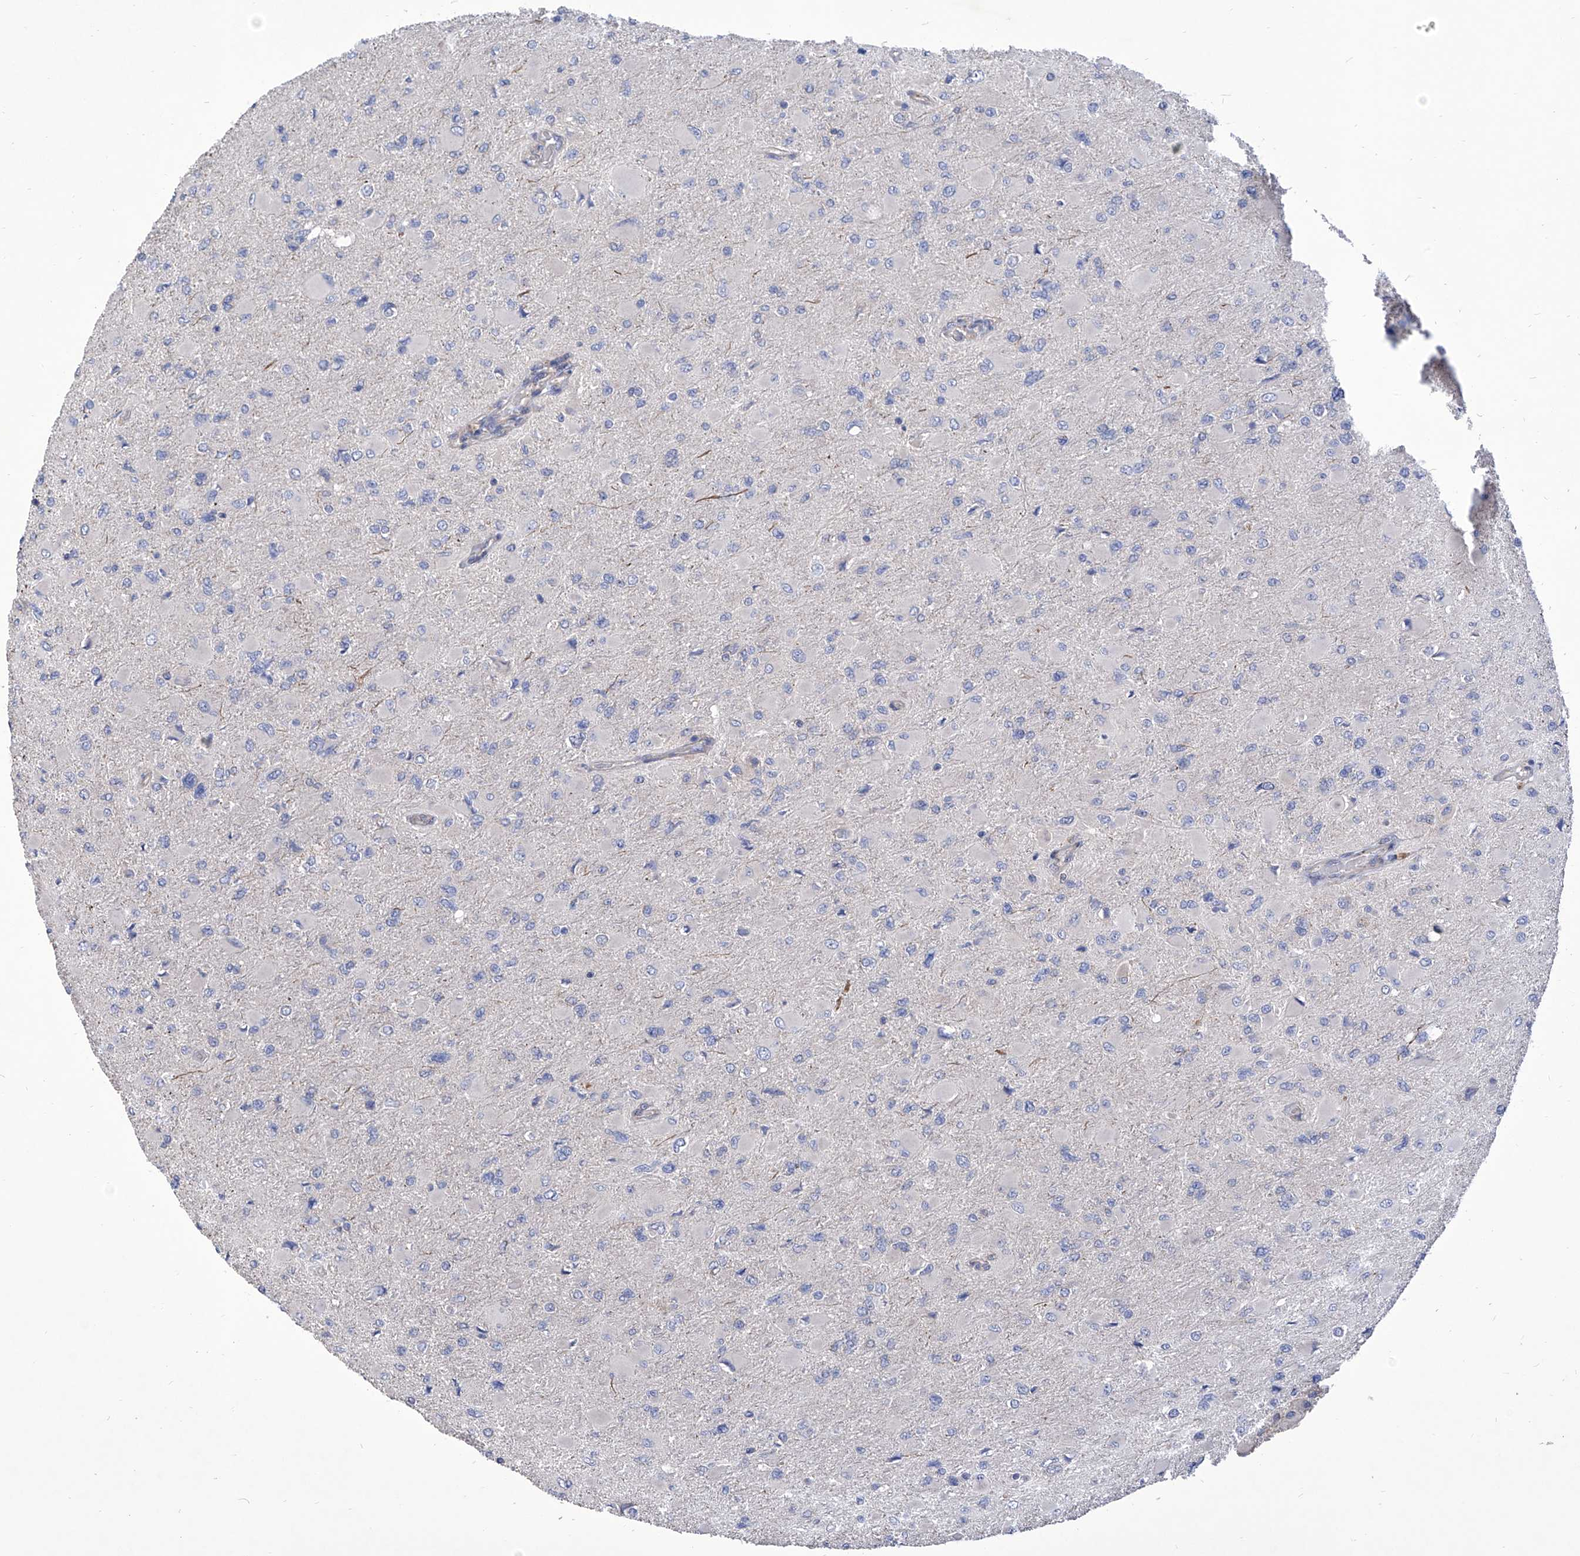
{"staining": {"intensity": "negative", "quantity": "none", "location": "none"}, "tissue": "glioma", "cell_type": "Tumor cells", "image_type": "cancer", "snomed": [{"axis": "morphology", "description": "Glioma, malignant, High grade"}, {"axis": "topography", "description": "Cerebral cortex"}], "caption": "A histopathology image of human malignant glioma (high-grade) is negative for staining in tumor cells.", "gene": "TJAP1", "patient": {"sex": "female", "age": 36}}